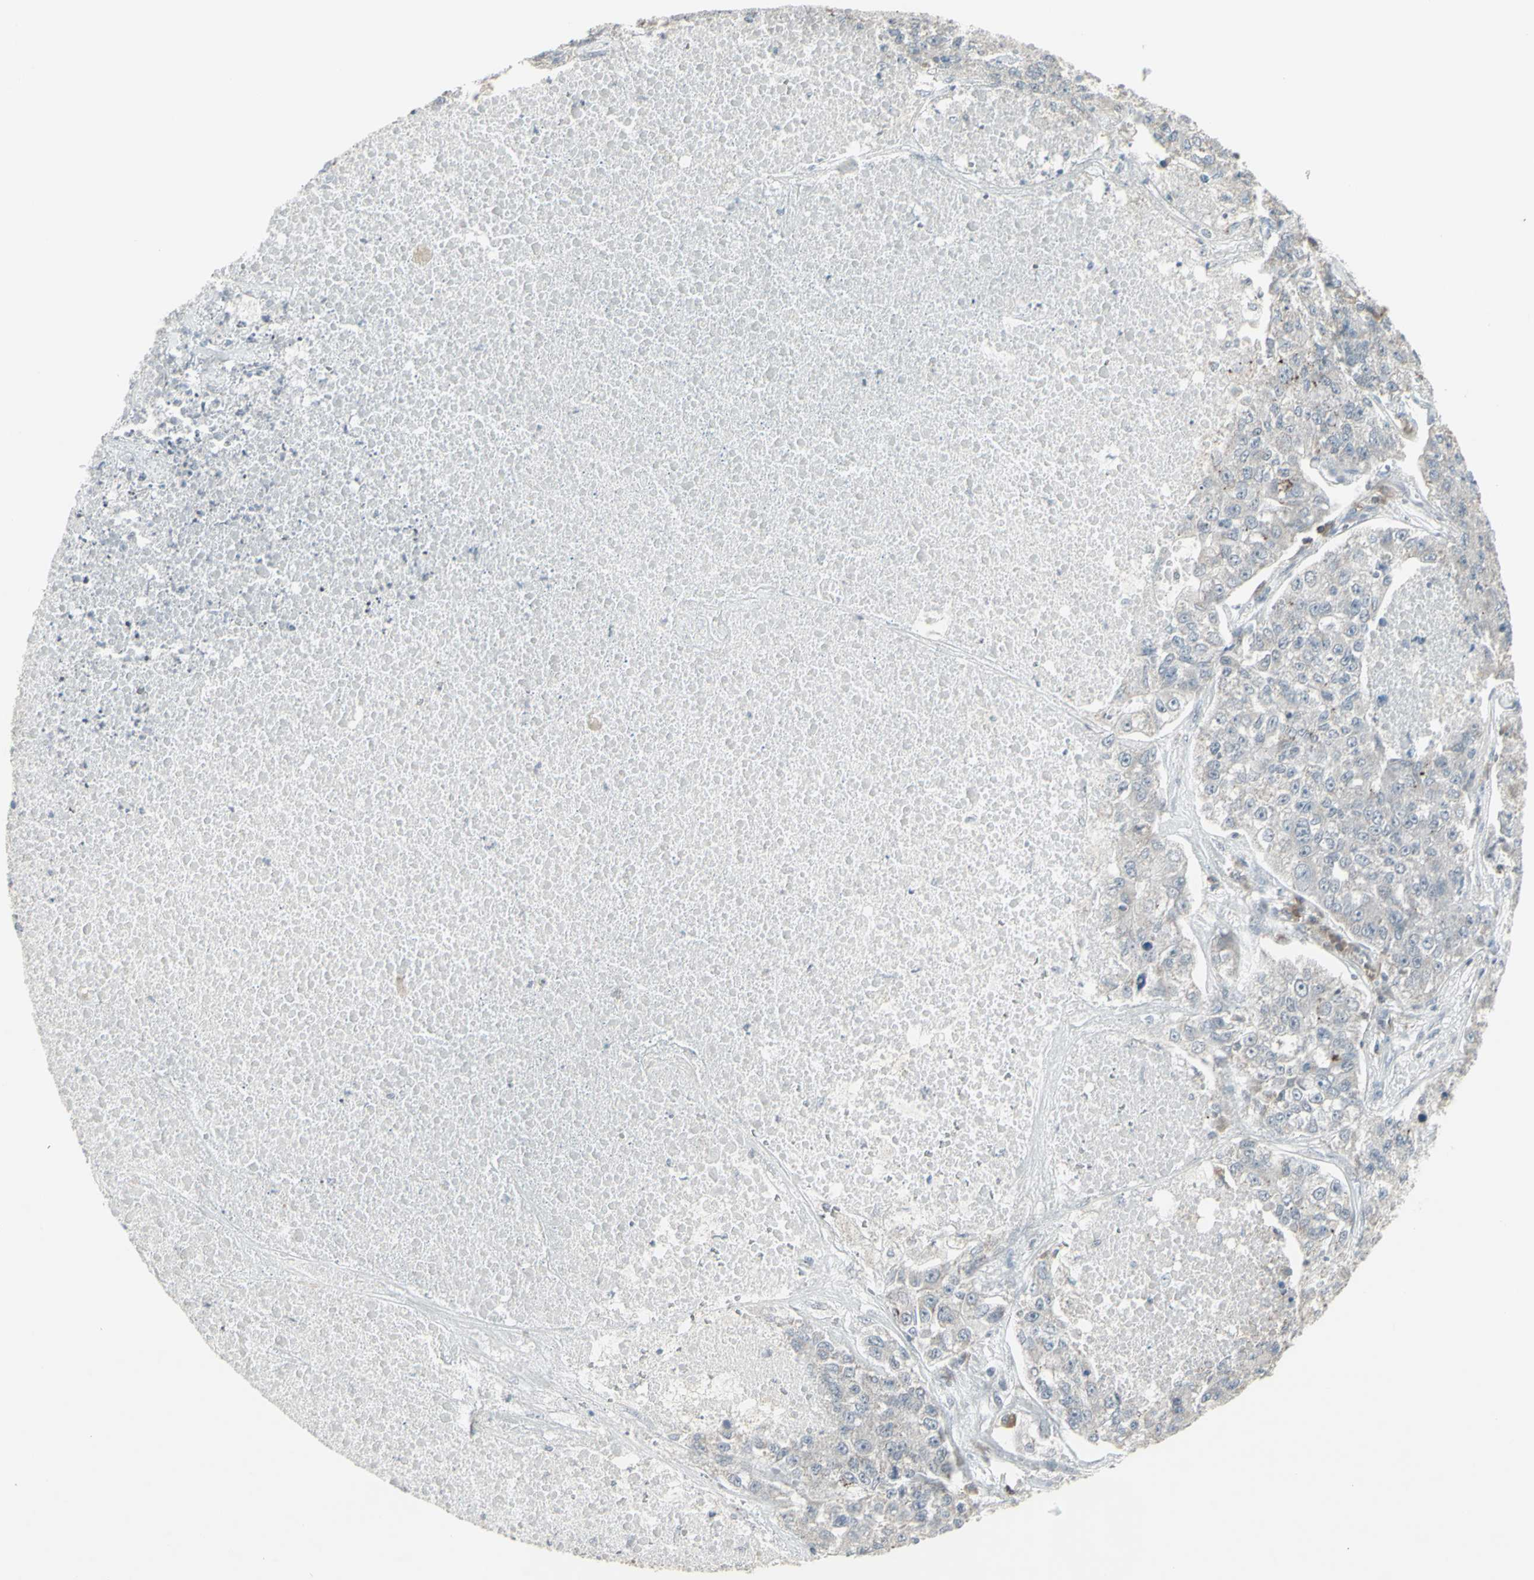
{"staining": {"intensity": "negative", "quantity": "none", "location": "none"}, "tissue": "lung cancer", "cell_type": "Tumor cells", "image_type": "cancer", "snomed": [{"axis": "morphology", "description": "Adenocarcinoma, NOS"}, {"axis": "topography", "description": "Lung"}], "caption": "Immunohistochemical staining of human lung cancer exhibits no significant expression in tumor cells.", "gene": "SAMSN1", "patient": {"sex": "male", "age": 49}}